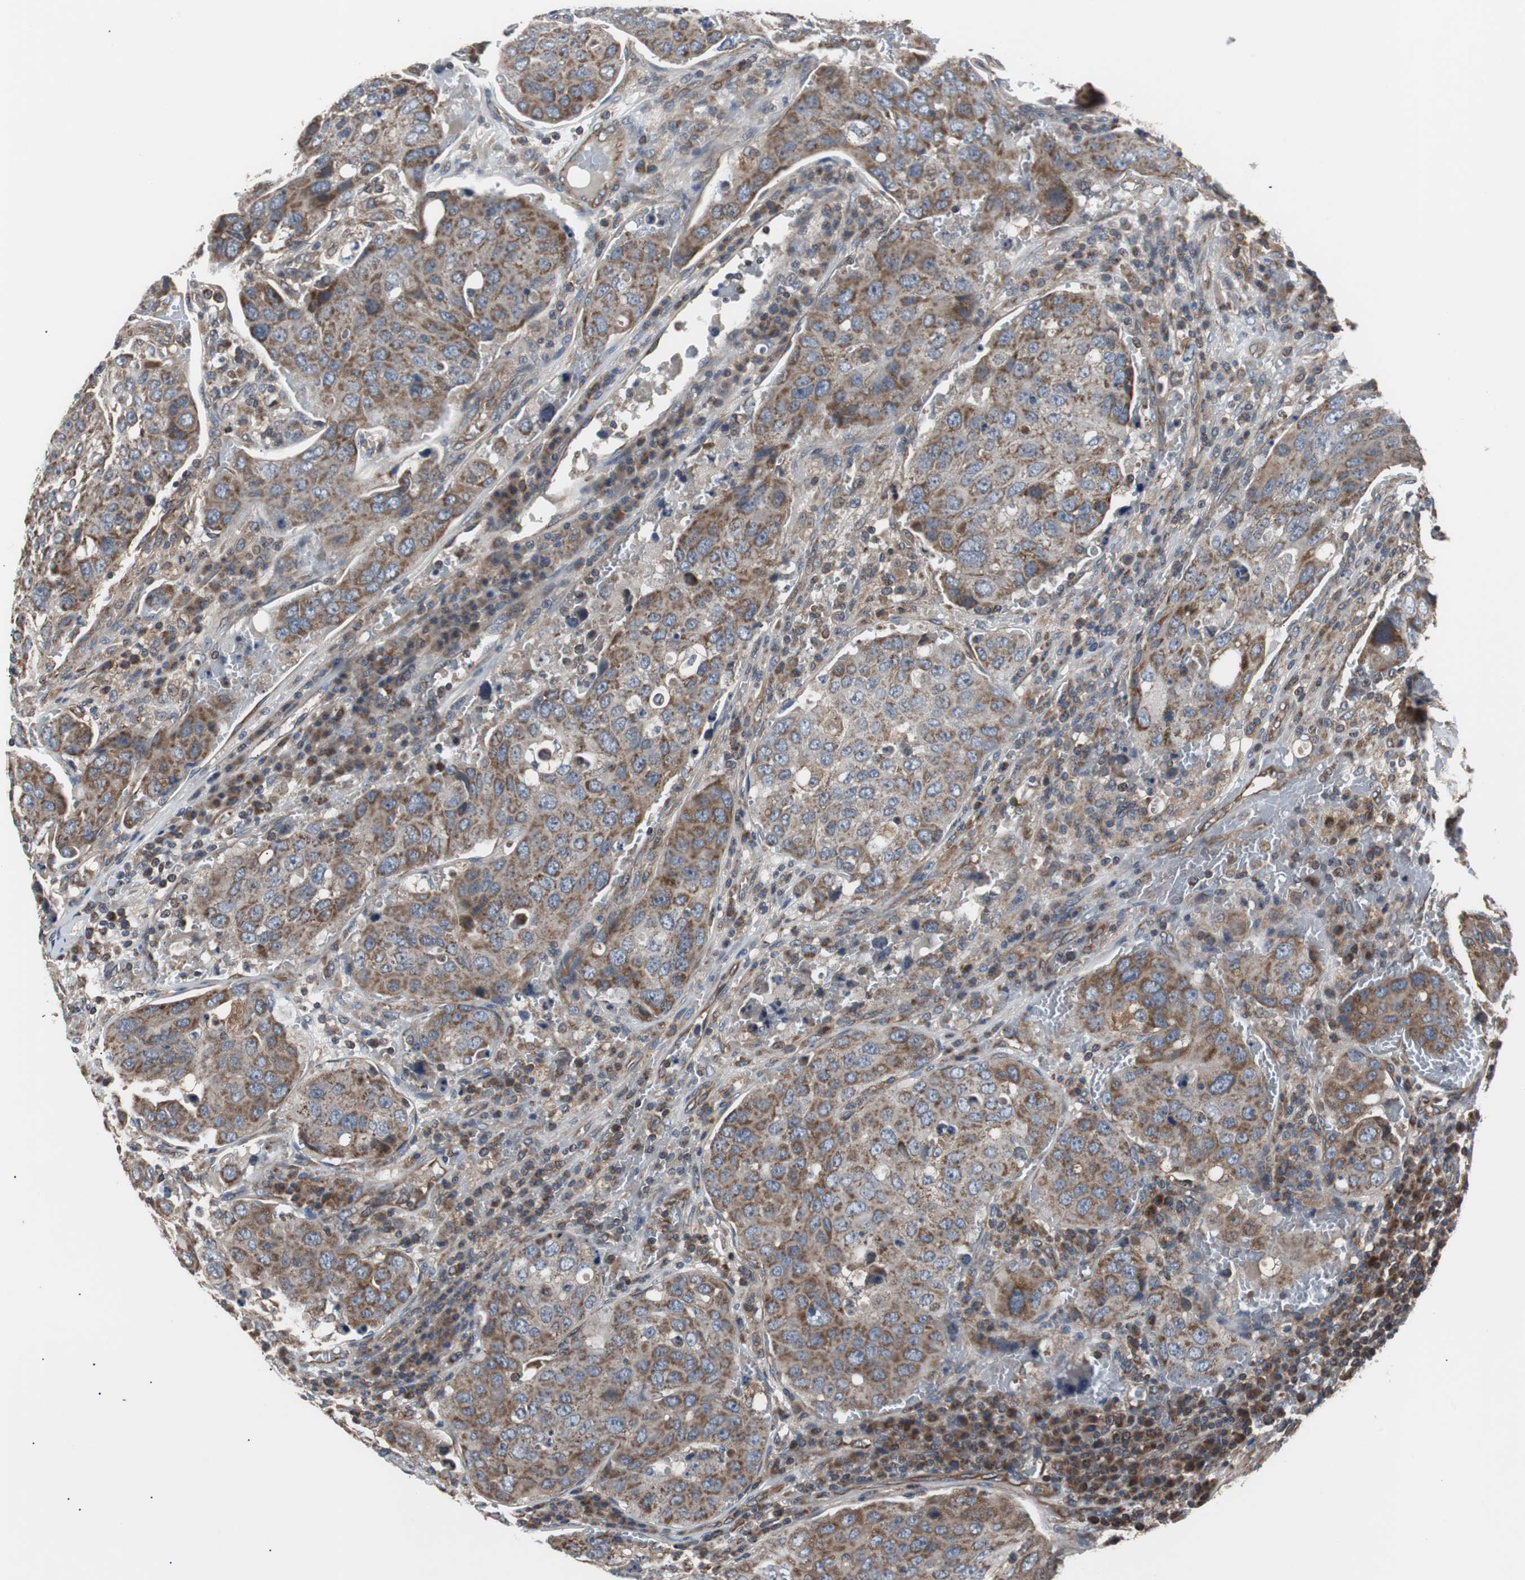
{"staining": {"intensity": "moderate", "quantity": ">75%", "location": "cytoplasmic/membranous"}, "tissue": "urothelial cancer", "cell_type": "Tumor cells", "image_type": "cancer", "snomed": [{"axis": "morphology", "description": "Urothelial carcinoma, High grade"}, {"axis": "topography", "description": "Lymph node"}, {"axis": "topography", "description": "Urinary bladder"}], "caption": "Immunohistochemical staining of human high-grade urothelial carcinoma reveals medium levels of moderate cytoplasmic/membranous expression in approximately >75% of tumor cells. (Brightfield microscopy of DAB IHC at high magnification).", "gene": "ACTR3", "patient": {"sex": "male", "age": 51}}